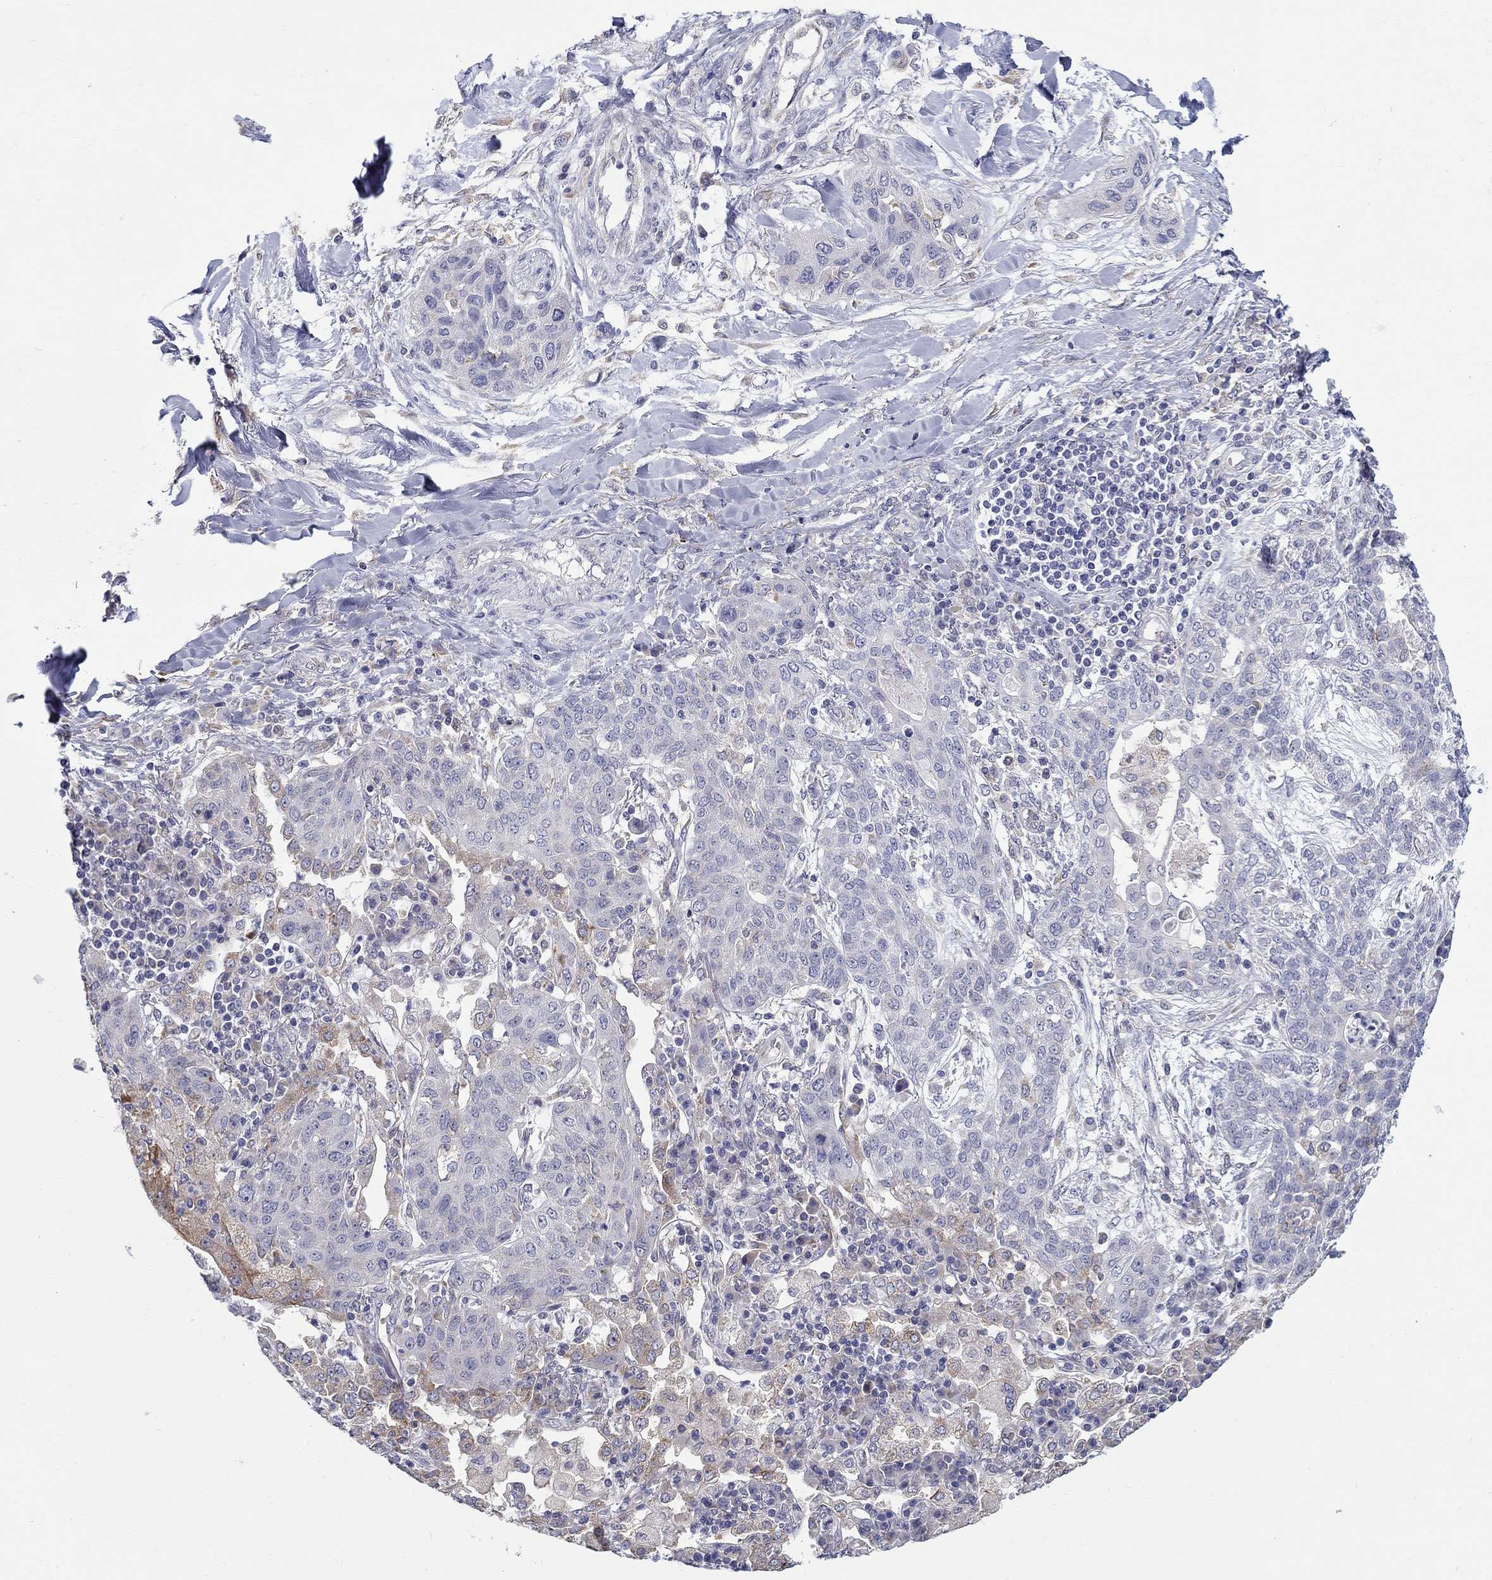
{"staining": {"intensity": "weak", "quantity": "<25%", "location": "cytoplasmic/membranous"}, "tissue": "lung cancer", "cell_type": "Tumor cells", "image_type": "cancer", "snomed": [{"axis": "morphology", "description": "Squamous cell carcinoma, NOS"}, {"axis": "topography", "description": "Lung"}], "caption": "This is a photomicrograph of IHC staining of lung squamous cell carcinoma, which shows no positivity in tumor cells. (DAB (3,3'-diaminobenzidine) IHC with hematoxylin counter stain).", "gene": "QRFPR", "patient": {"sex": "female", "age": 70}}